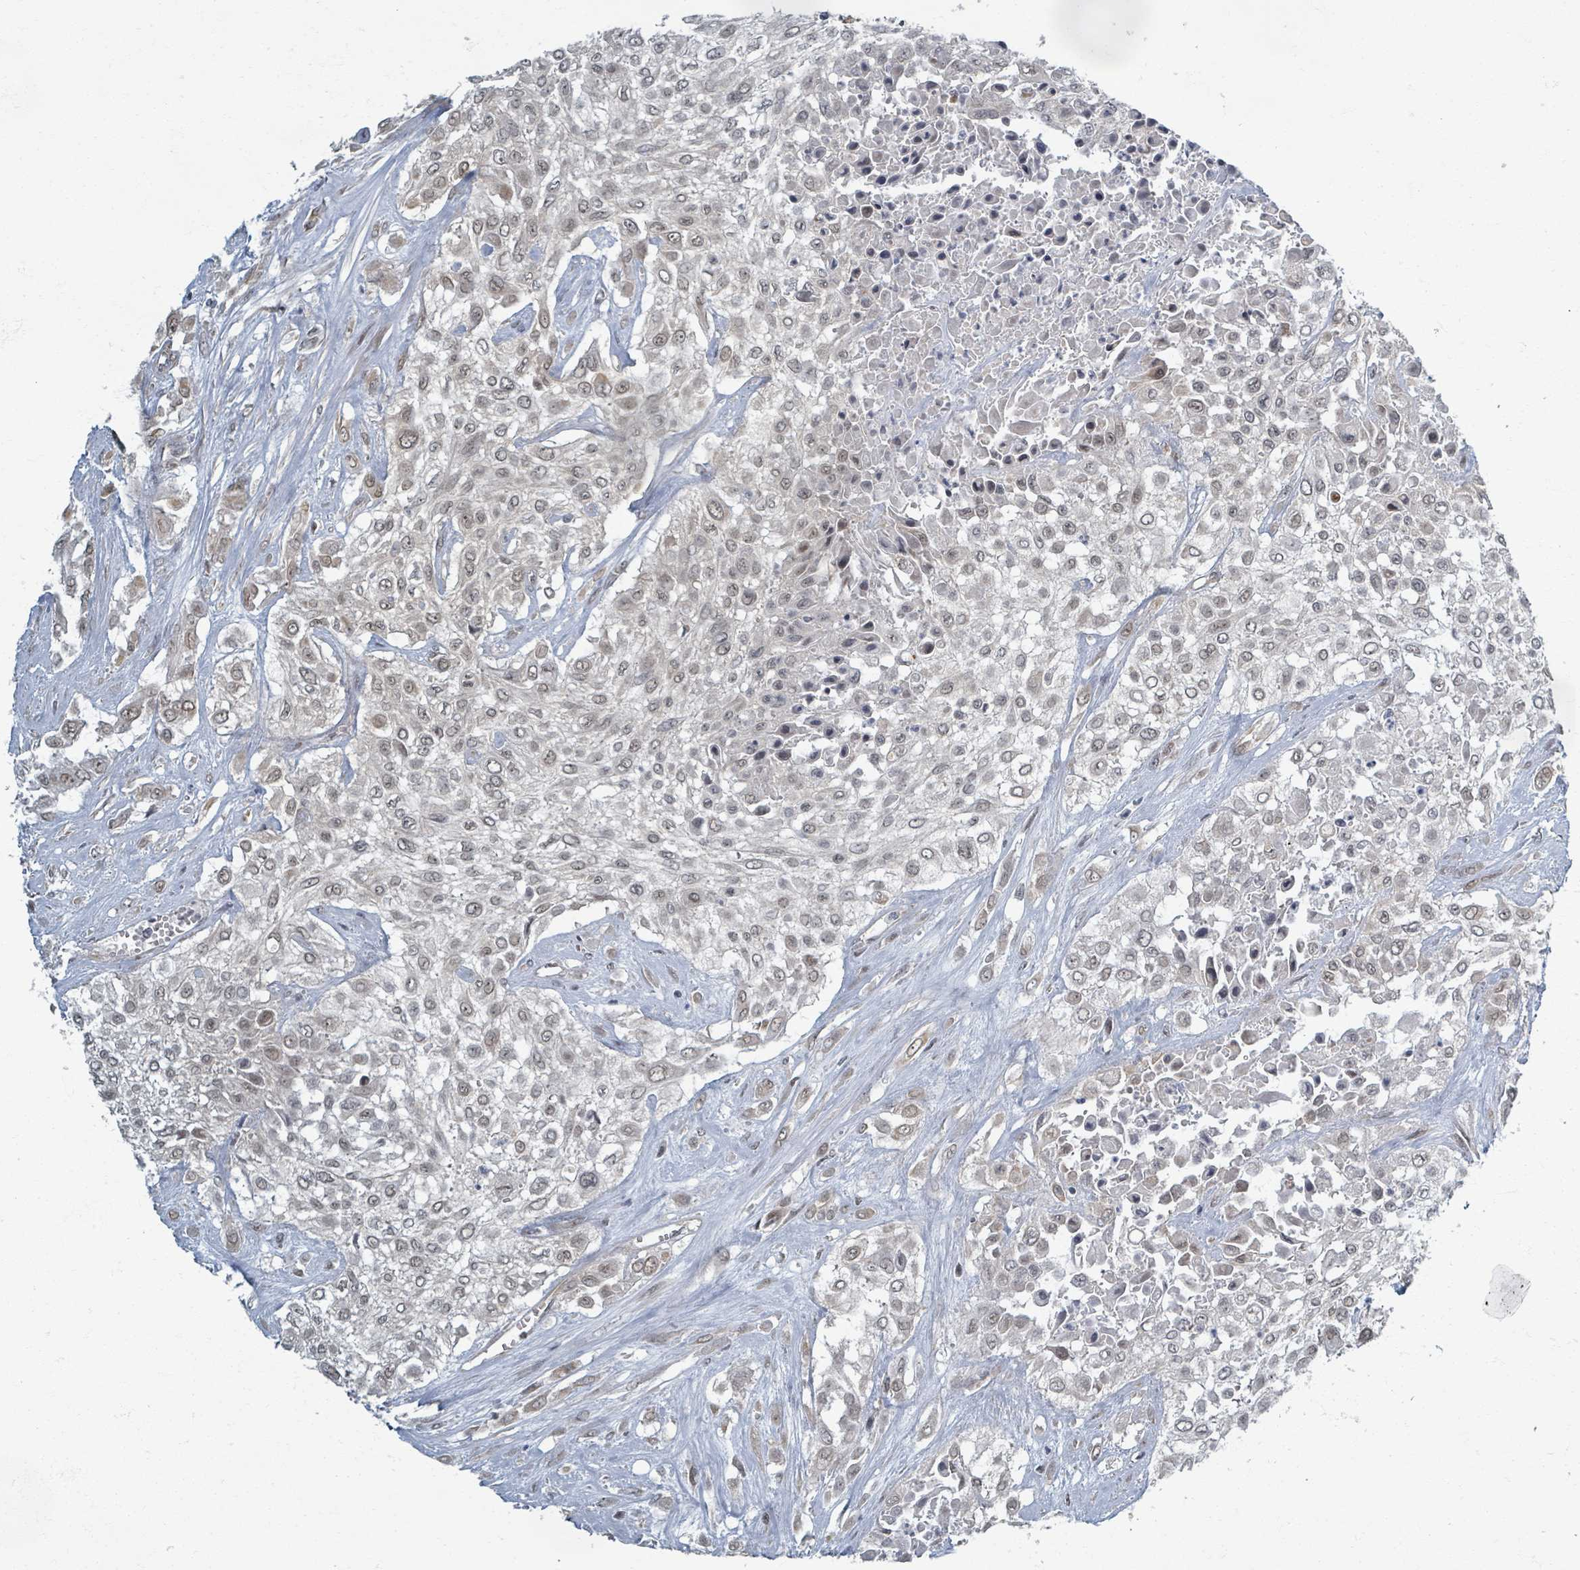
{"staining": {"intensity": "weak", "quantity": ">75%", "location": "nuclear"}, "tissue": "urothelial cancer", "cell_type": "Tumor cells", "image_type": "cancer", "snomed": [{"axis": "morphology", "description": "Urothelial carcinoma, High grade"}, {"axis": "topography", "description": "Urinary bladder"}], "caption": "Immunohistochemical staining of urothelial carcinoma (high-grade) exhibits weak nuclear protein expression in about >75% of tumor cells.", "gene": "INTS15", "patient": {"sex": "male", "age": 57}}